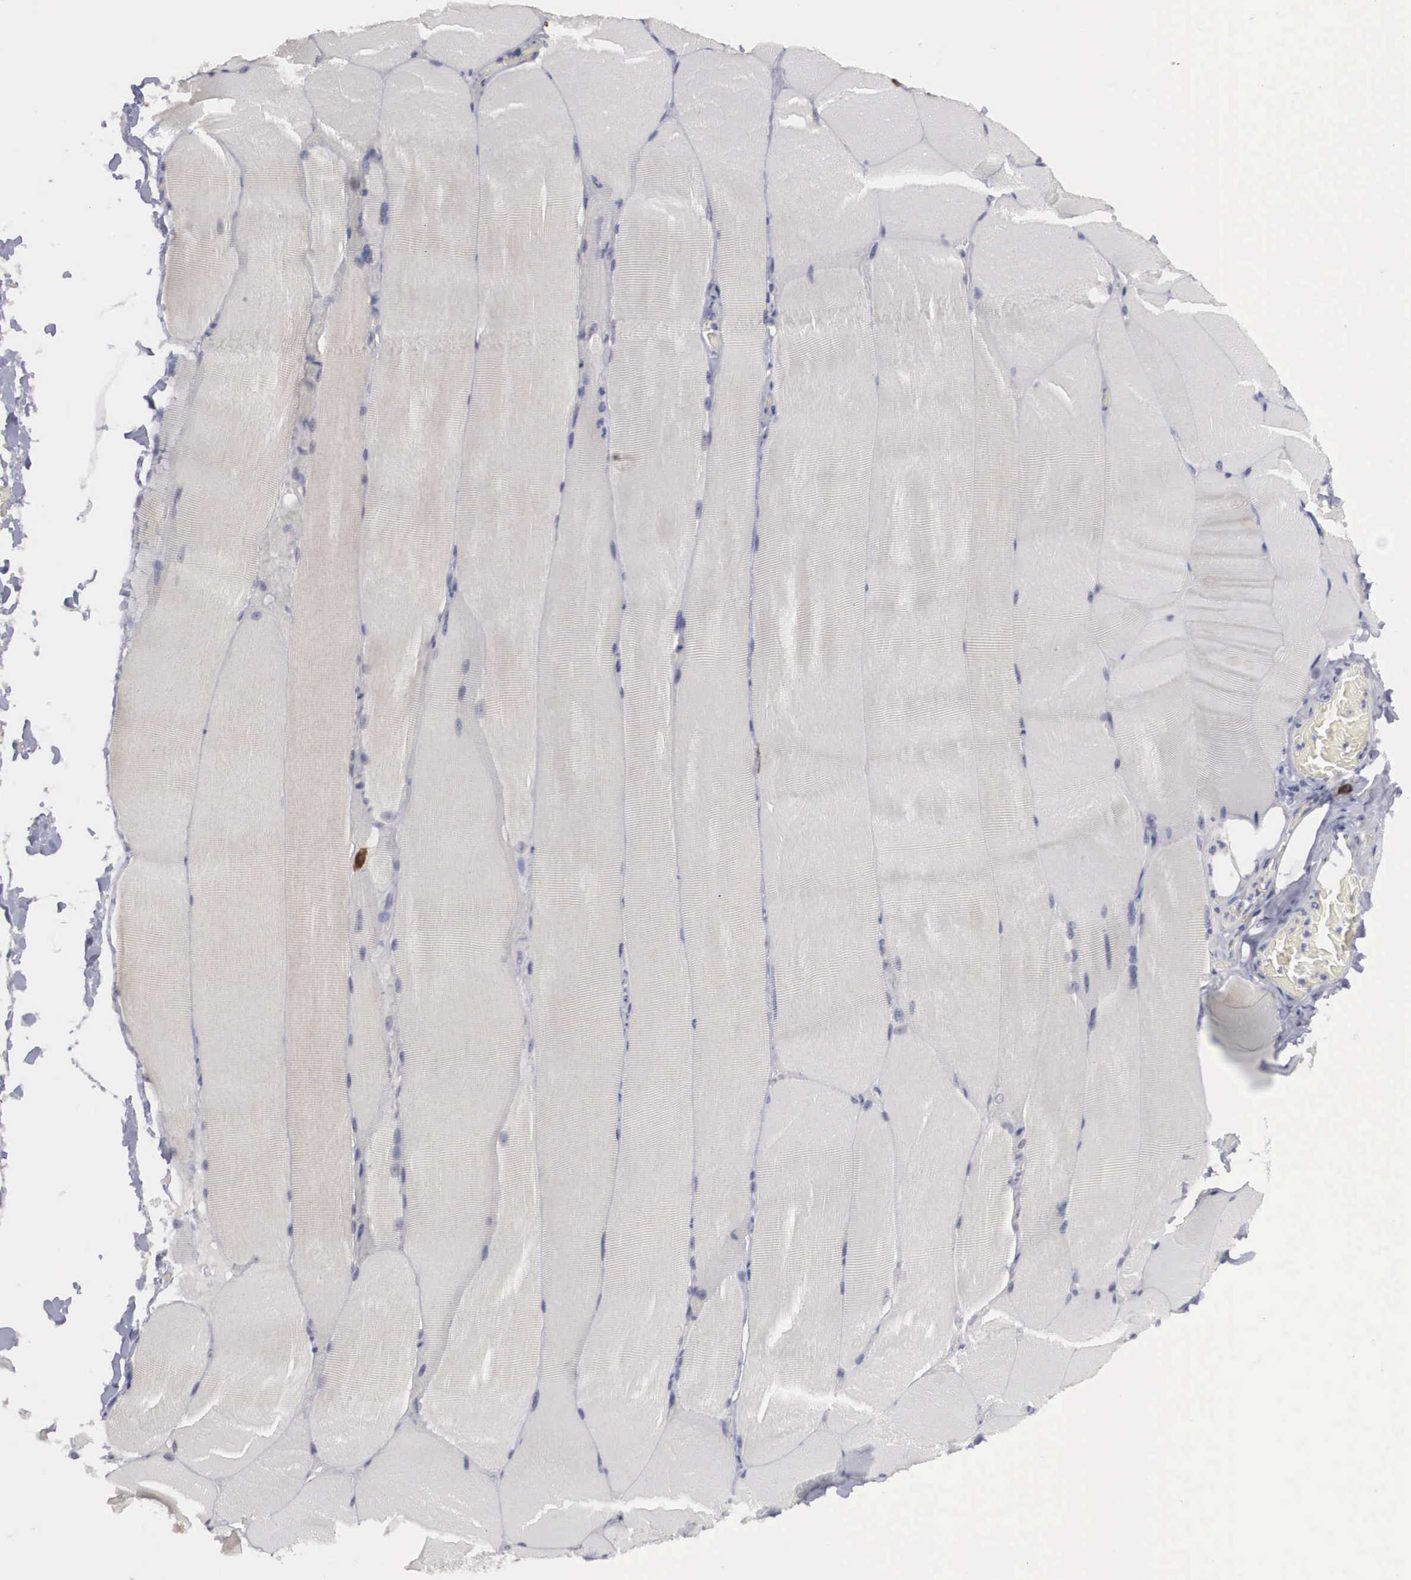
{"staining": {"intensity": "negative", "quantity": "none", "location": "none"}, "tissue": "skeletal muscle", "cell_type": "Myocytes", "image_type": "normal", "snomed": [{"axis": "morphology", "description": "Normal tissue, NOS"}, {"axis": "topography", "description": "Skeletal muscle"}], "caption": "An image of human skeletal muscle is negative for staining in myocytes. (DAB IHC with hematoxylin counter stain).", "gene": "AMN", "patient": {"sex": "male", "age": 71}}